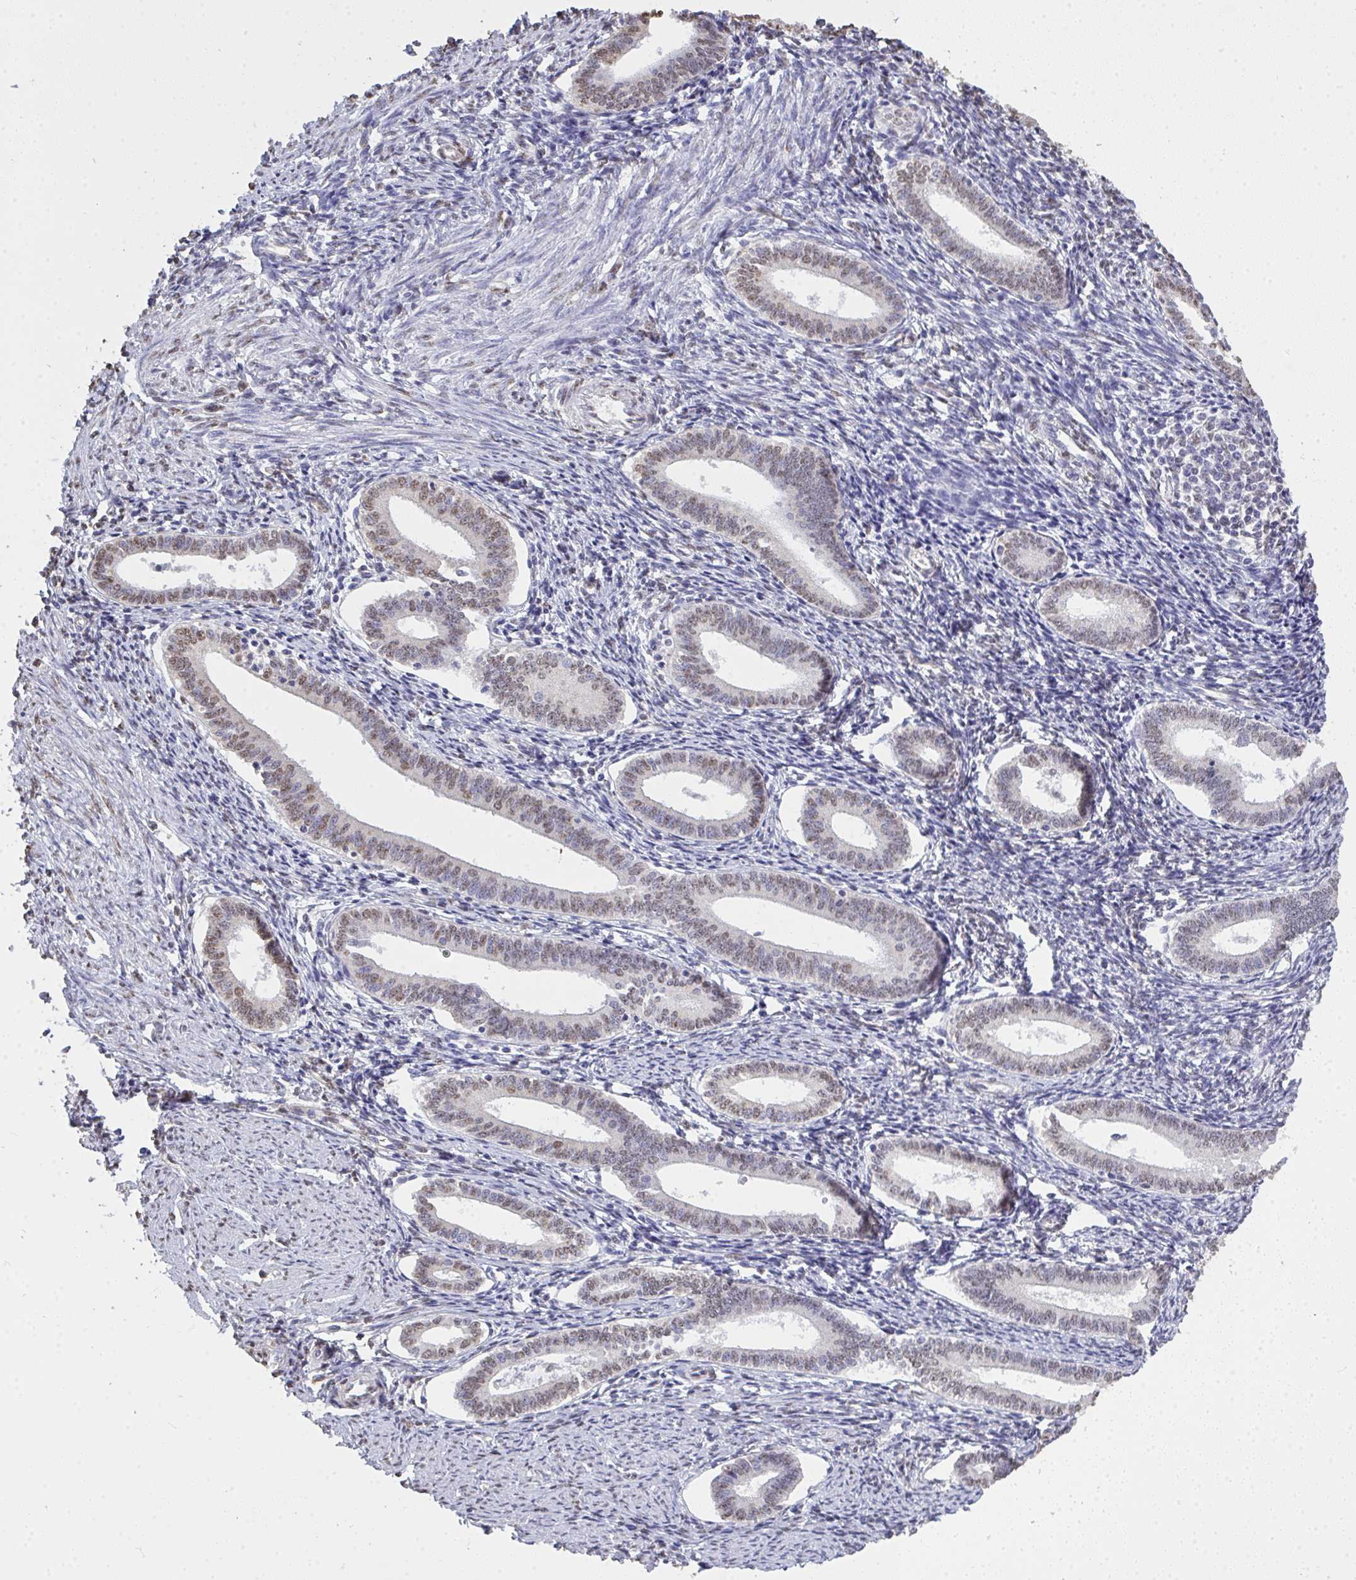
{"staining": {"intensity": "weak", "quantity": "25%-75%", "location": "nuclear"}, "tissue": "endometrium", "cell_type": "Cells in endometrial stroma", "image_type": "normal", "snomed": [{"axis": "morphology", "description": "Normal tissue, NOS"}, {"axis": "topography", "description": "Endometrium"}], "caption": "Protein expression analysis of unremarkable endometrium exhibits weak nuclear expression in about 25%-75% of cells in endometrial stroma. (brown staining indicates protein expression, while blue staining denotes nuclei).", "gene": "SEMA6B", "patient": {"sex": "female", "age": 41}}